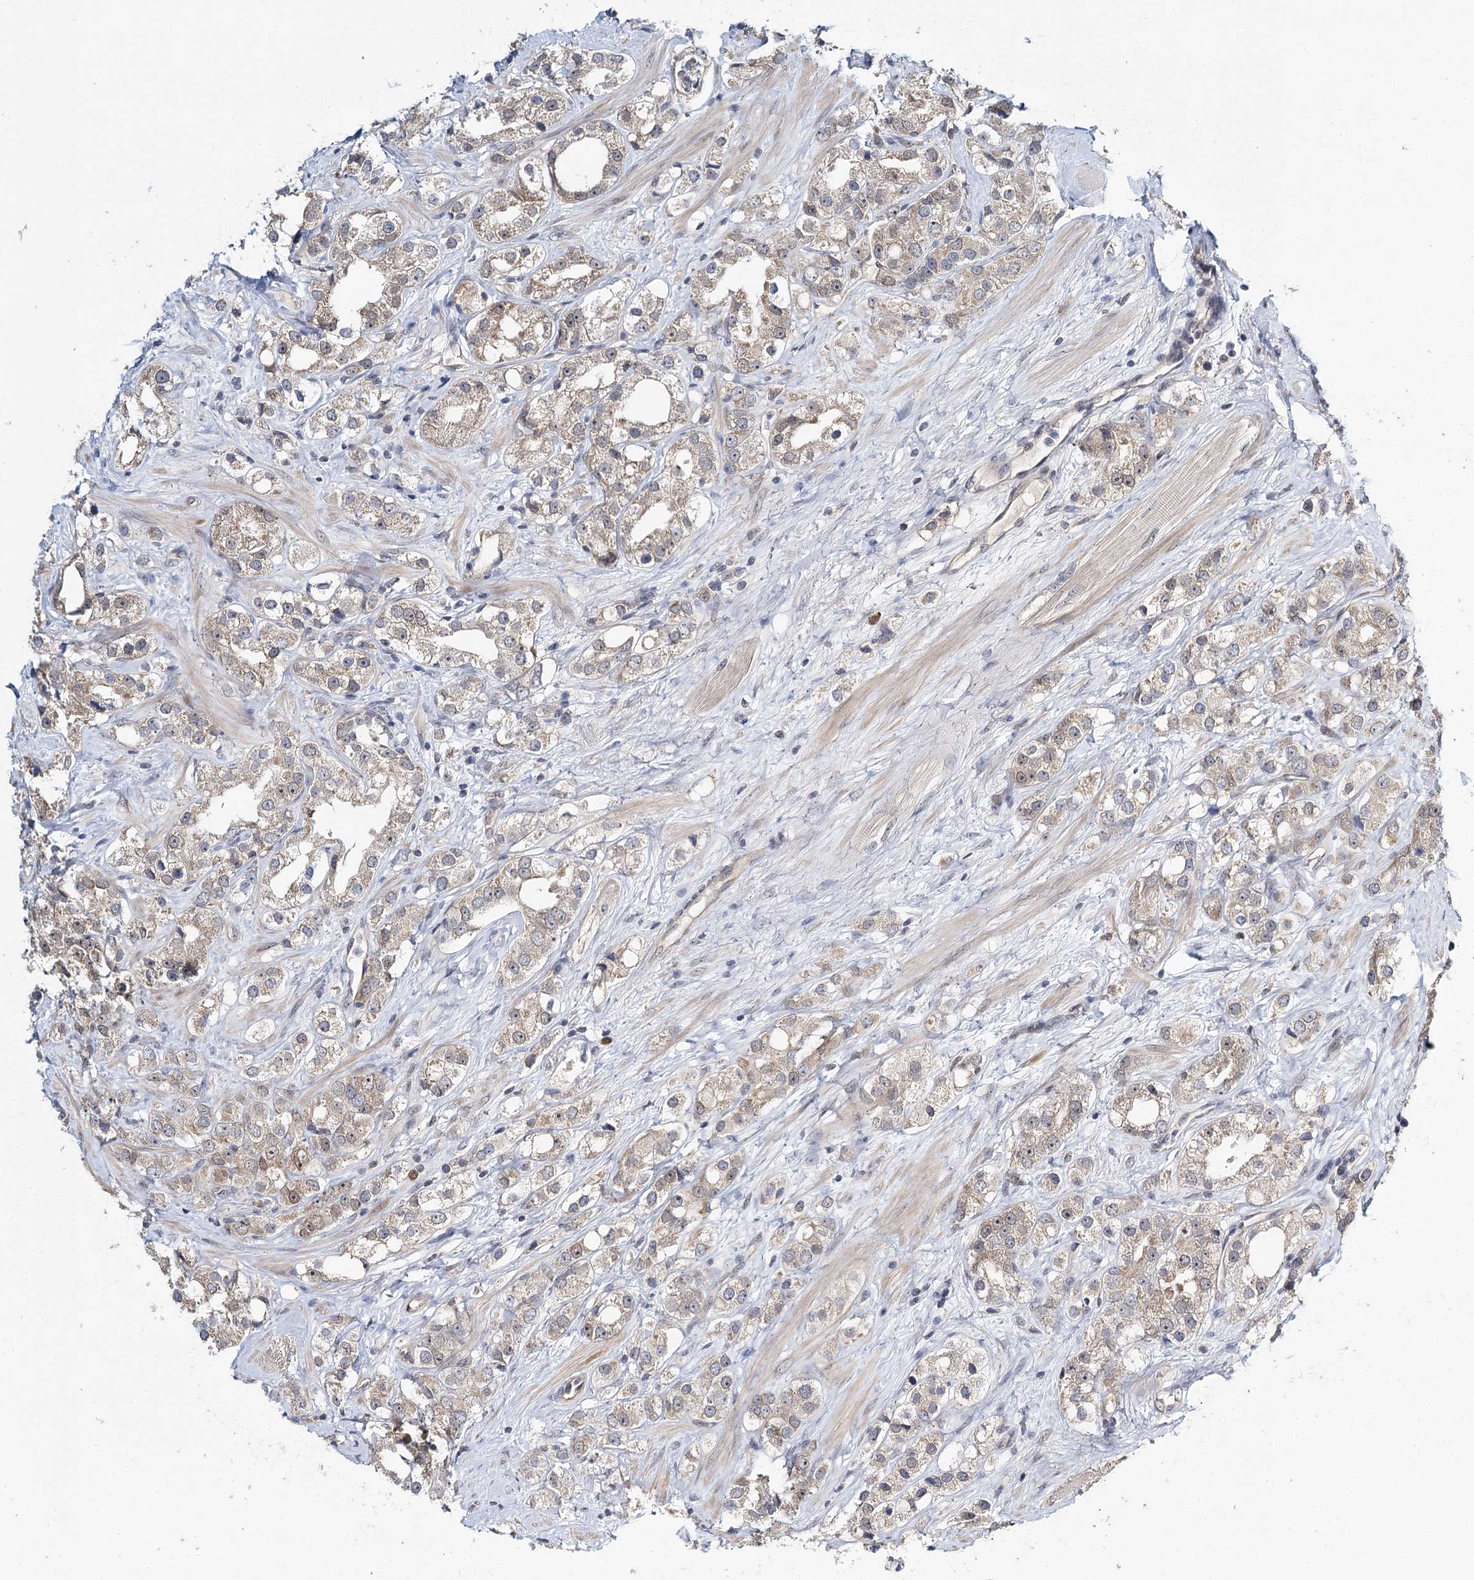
{"staining": {"intensity": "negative", "quantity": "none", "location": "none"}, "tissue": "prostate cancer", "cell_type": "Tumor cells", "image_type": "cancer", "snomed": [{"axis": "morphology", "description": "Adenocarcinoma, NOS"}, {"axis": "topography", "description": "Prostate"}], "caption": "Immunohistochemistry of adenocarcinoma (prostate) displays no staining in tumor cells.", "gene": "NOPCHAP1", "patient": {"sex": "male", "age": 79}}